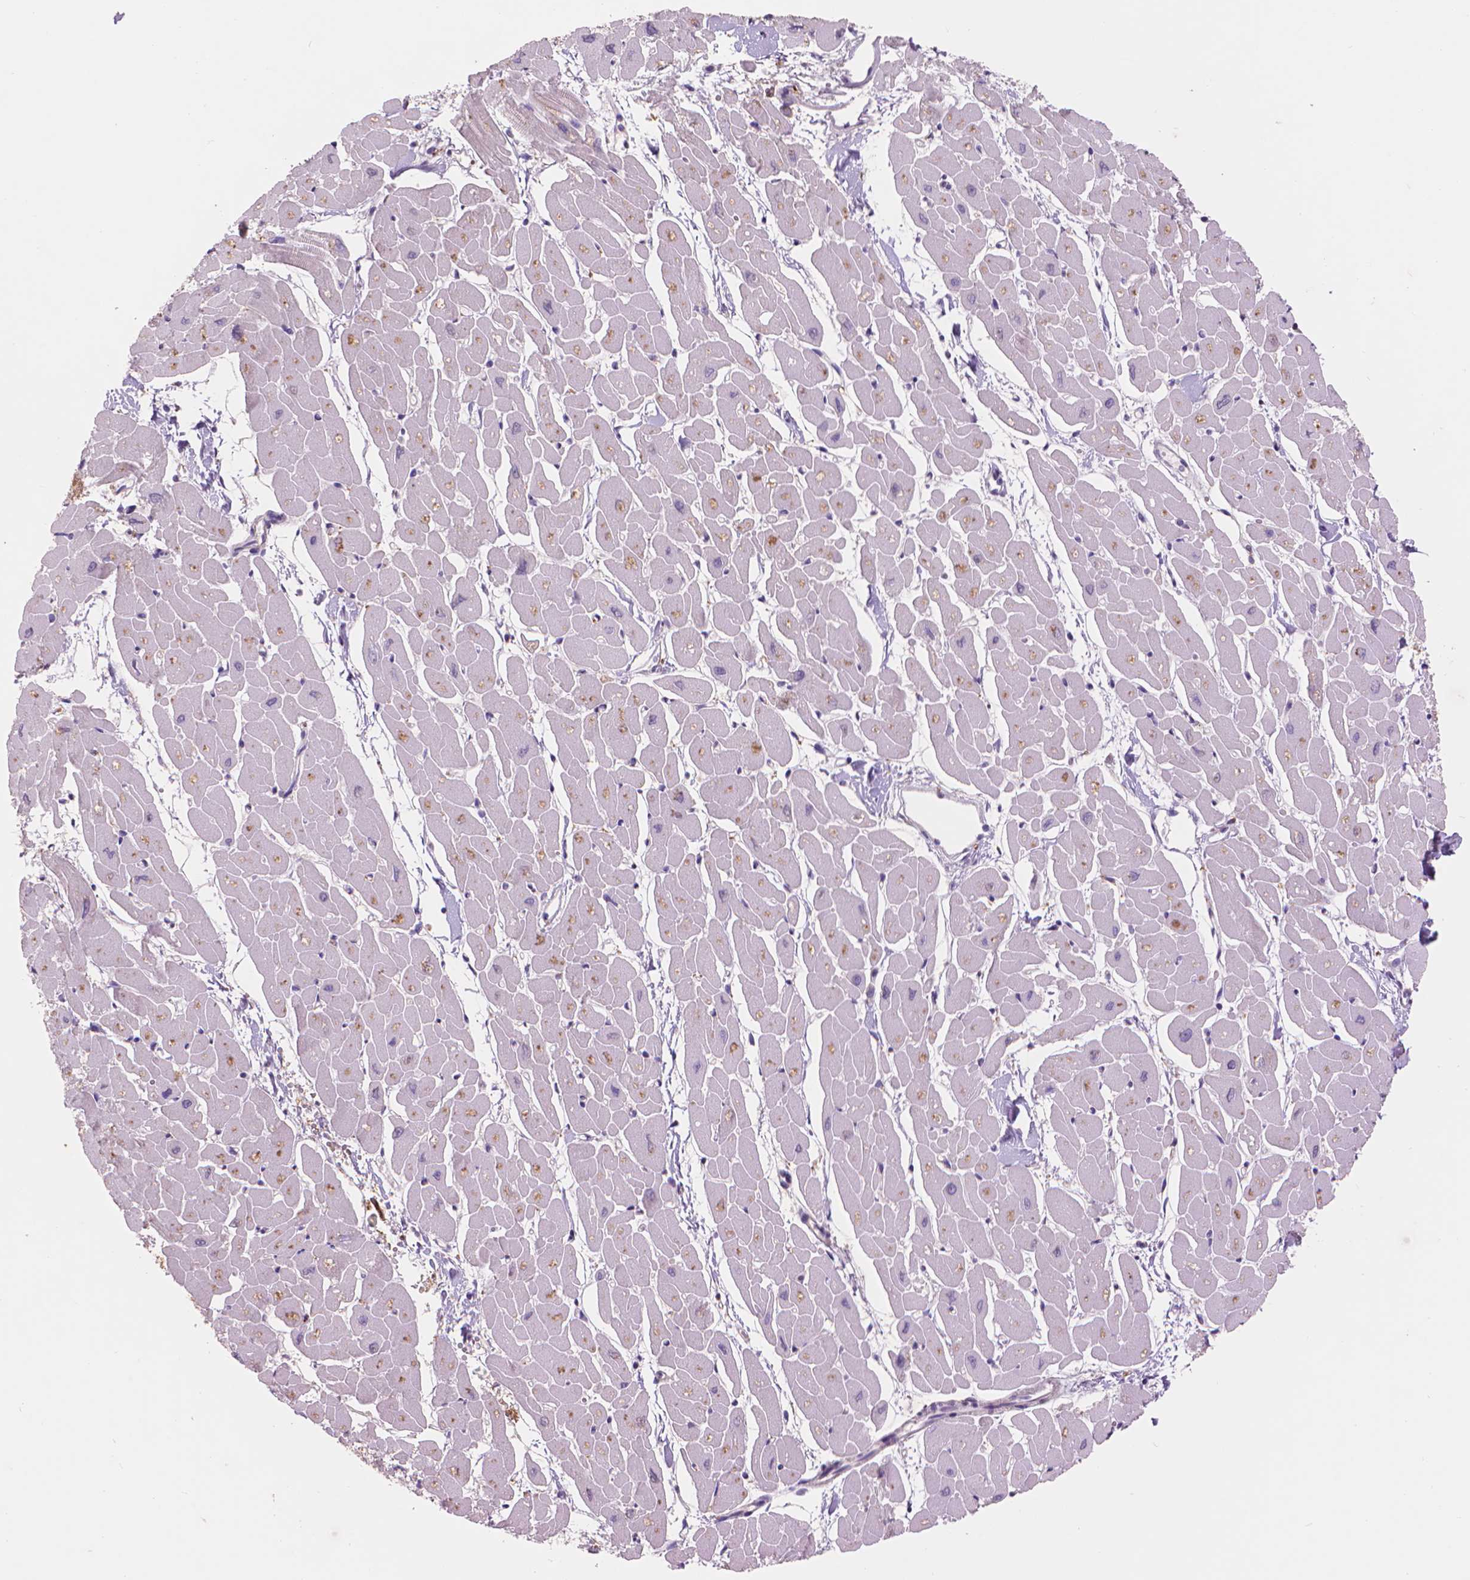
{"staining": {"intensity": "moderate", "quantity": "25%-75%", "location": "cytoplasmic/membranous"}, "tissue": "heart muscle", "cell_type": "Cardiomyocytes", "image_type": "normal", "snomed": [{"axis": "morphology", "description": "Normal tissue, NOS"}, {"axis": "topography", "description": "Heart"}], "caption": "IHC (DAB) staining of unremarkable heart muscle demonstrates moderate cytoplasmic/membranous protein staining in approximately 25%-75% of cardiomyocytes. (DAB IHC, brown staining for protein, blue staining for nuclei).", "gene": "ENO2", "patient": {"sex": "male", "age": 57}}